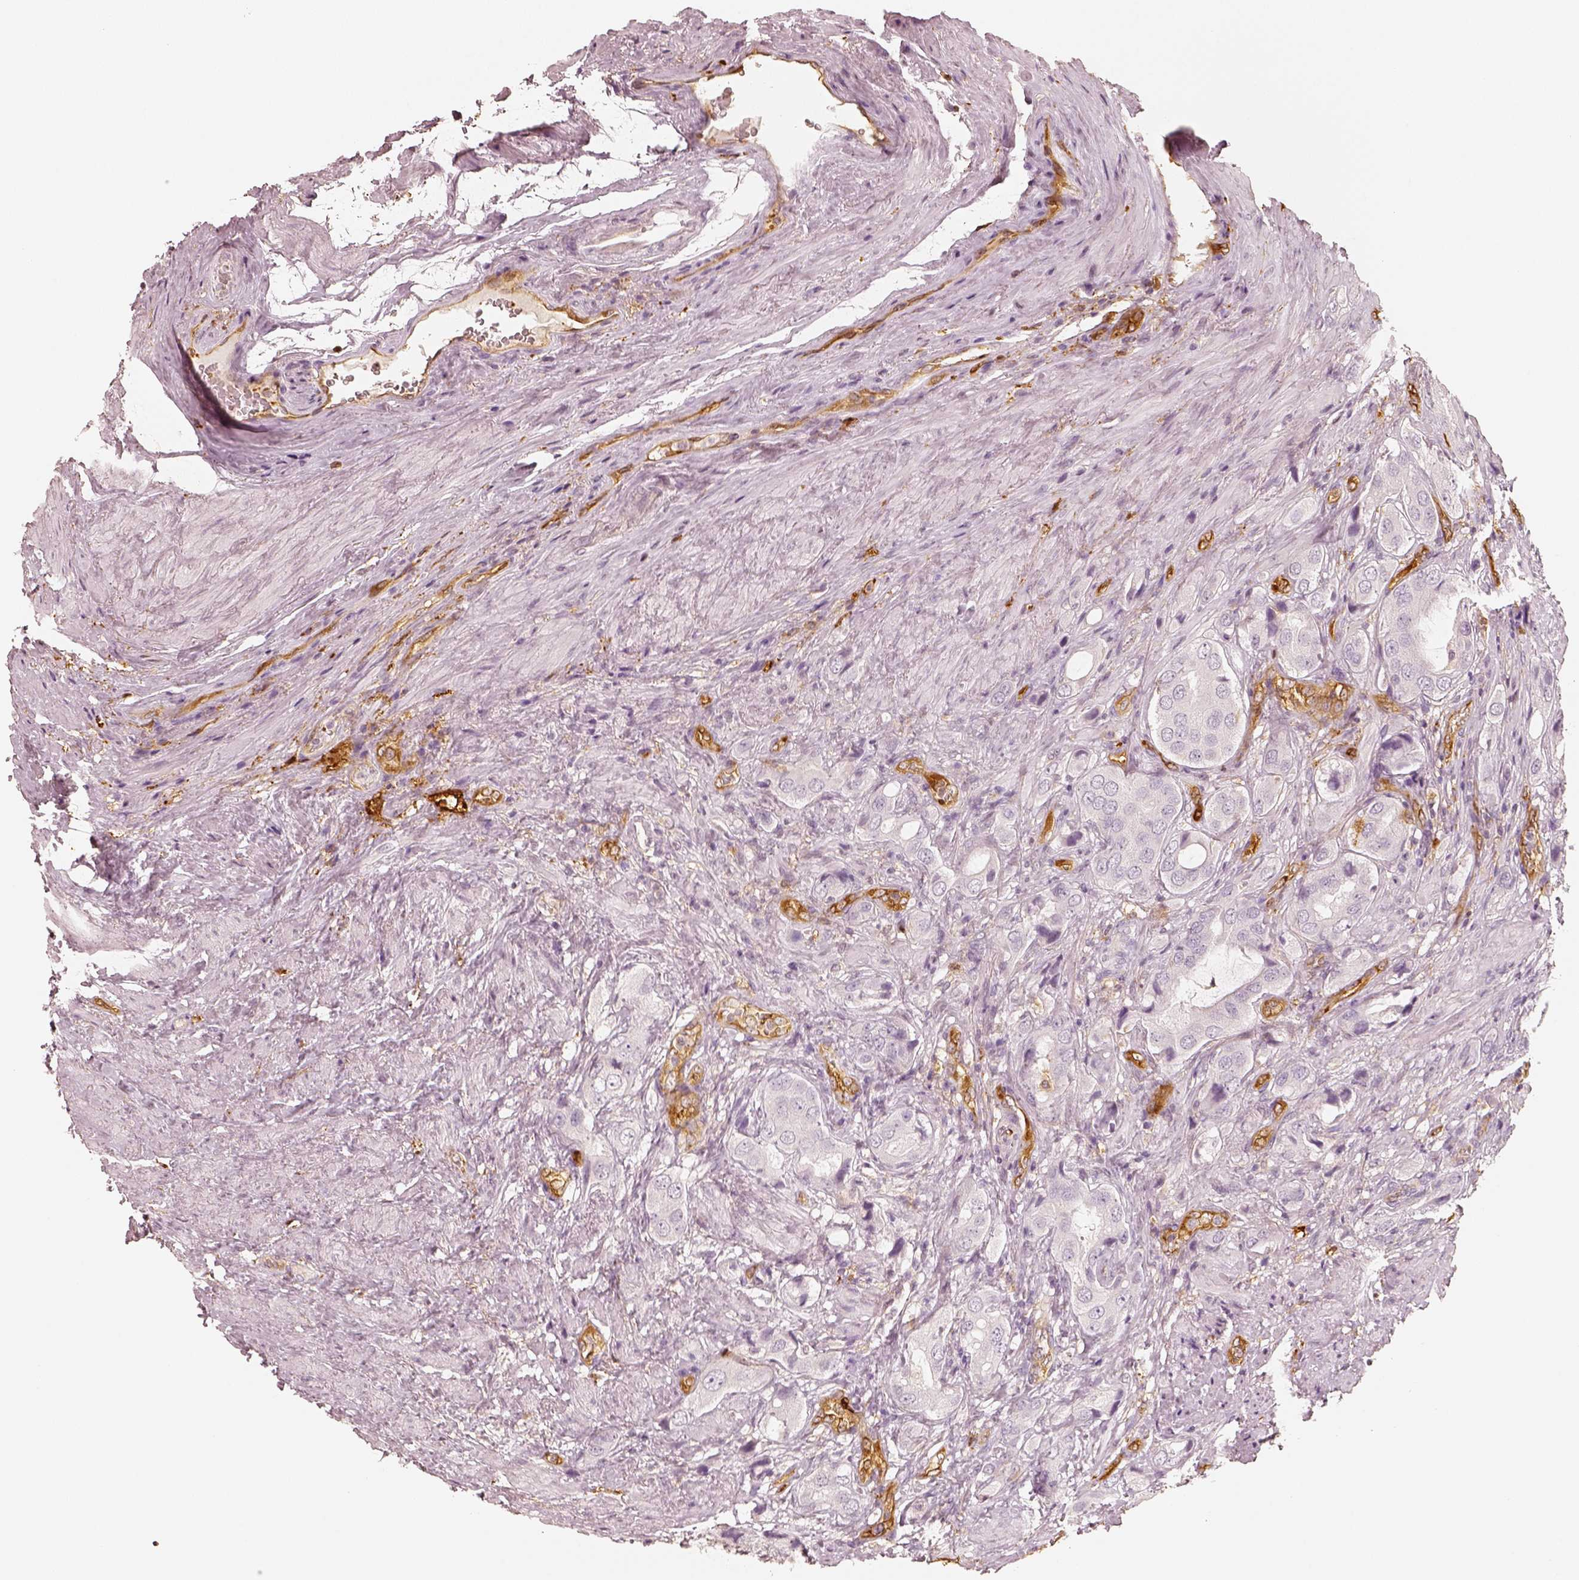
{"staining": {"intensity": "negative", "quantity": "none", "location": "none"}, "tissue": "prostate cancer", "cell_type": "Tumor cells", "image_type": "cancer", "snomed": [{"axis": "morphology", "description": "Adenocarcinoma, NOS"}, {"axis": "topography", "description": "Prostate"}], "caption": "Immunohistochemistry micrograph of prostate cancer stained for a protein (brown), which shows no positivity in tumor cells. (DAB (3,3'-diaminobenzidine) IHC visualized using brightfield microscopy, high magnification).", "gene": "FSCN1", "patient": {"sex": "male", "age": 63}}